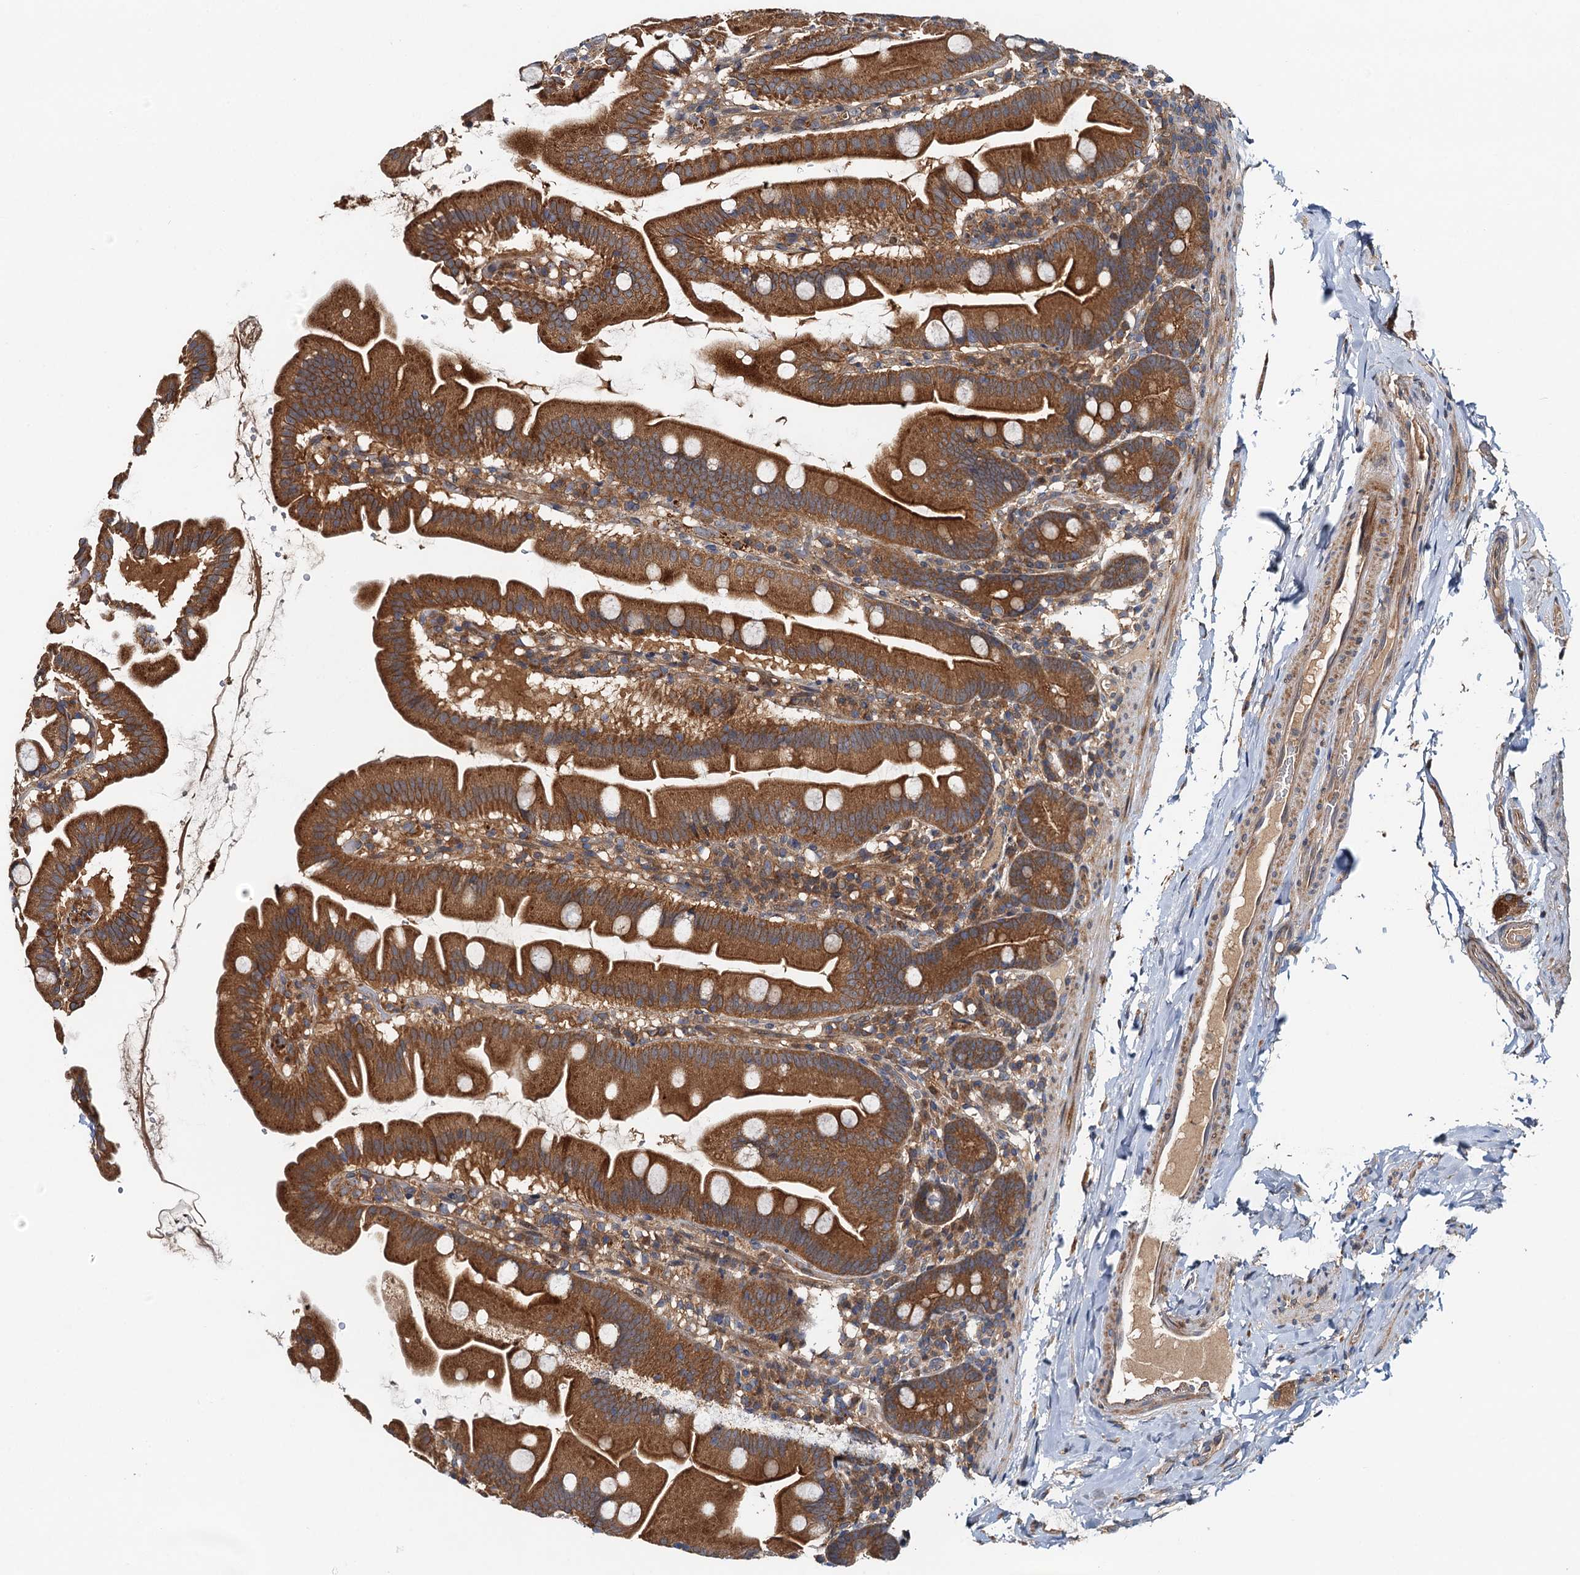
{"staining": {"intensity": "strong", "quantity": ">75%", "location": "cytoplasmic/membranous"}, "tissue": "small intestine", "cell_type": "Glandular cells", "image_type": "normal", "snomed": [{"axis": "morphology", "description": "Normal tissue, NOS"}, {"axis": "topography", "description": "Small intestine"}], "caption": "Strong cytoplasmic/membranous expression is present in about >75% of glandular cells in unremarkable small intestine.", "gene": "EFL1", "patient": {"sex": "female", "age": 68}}